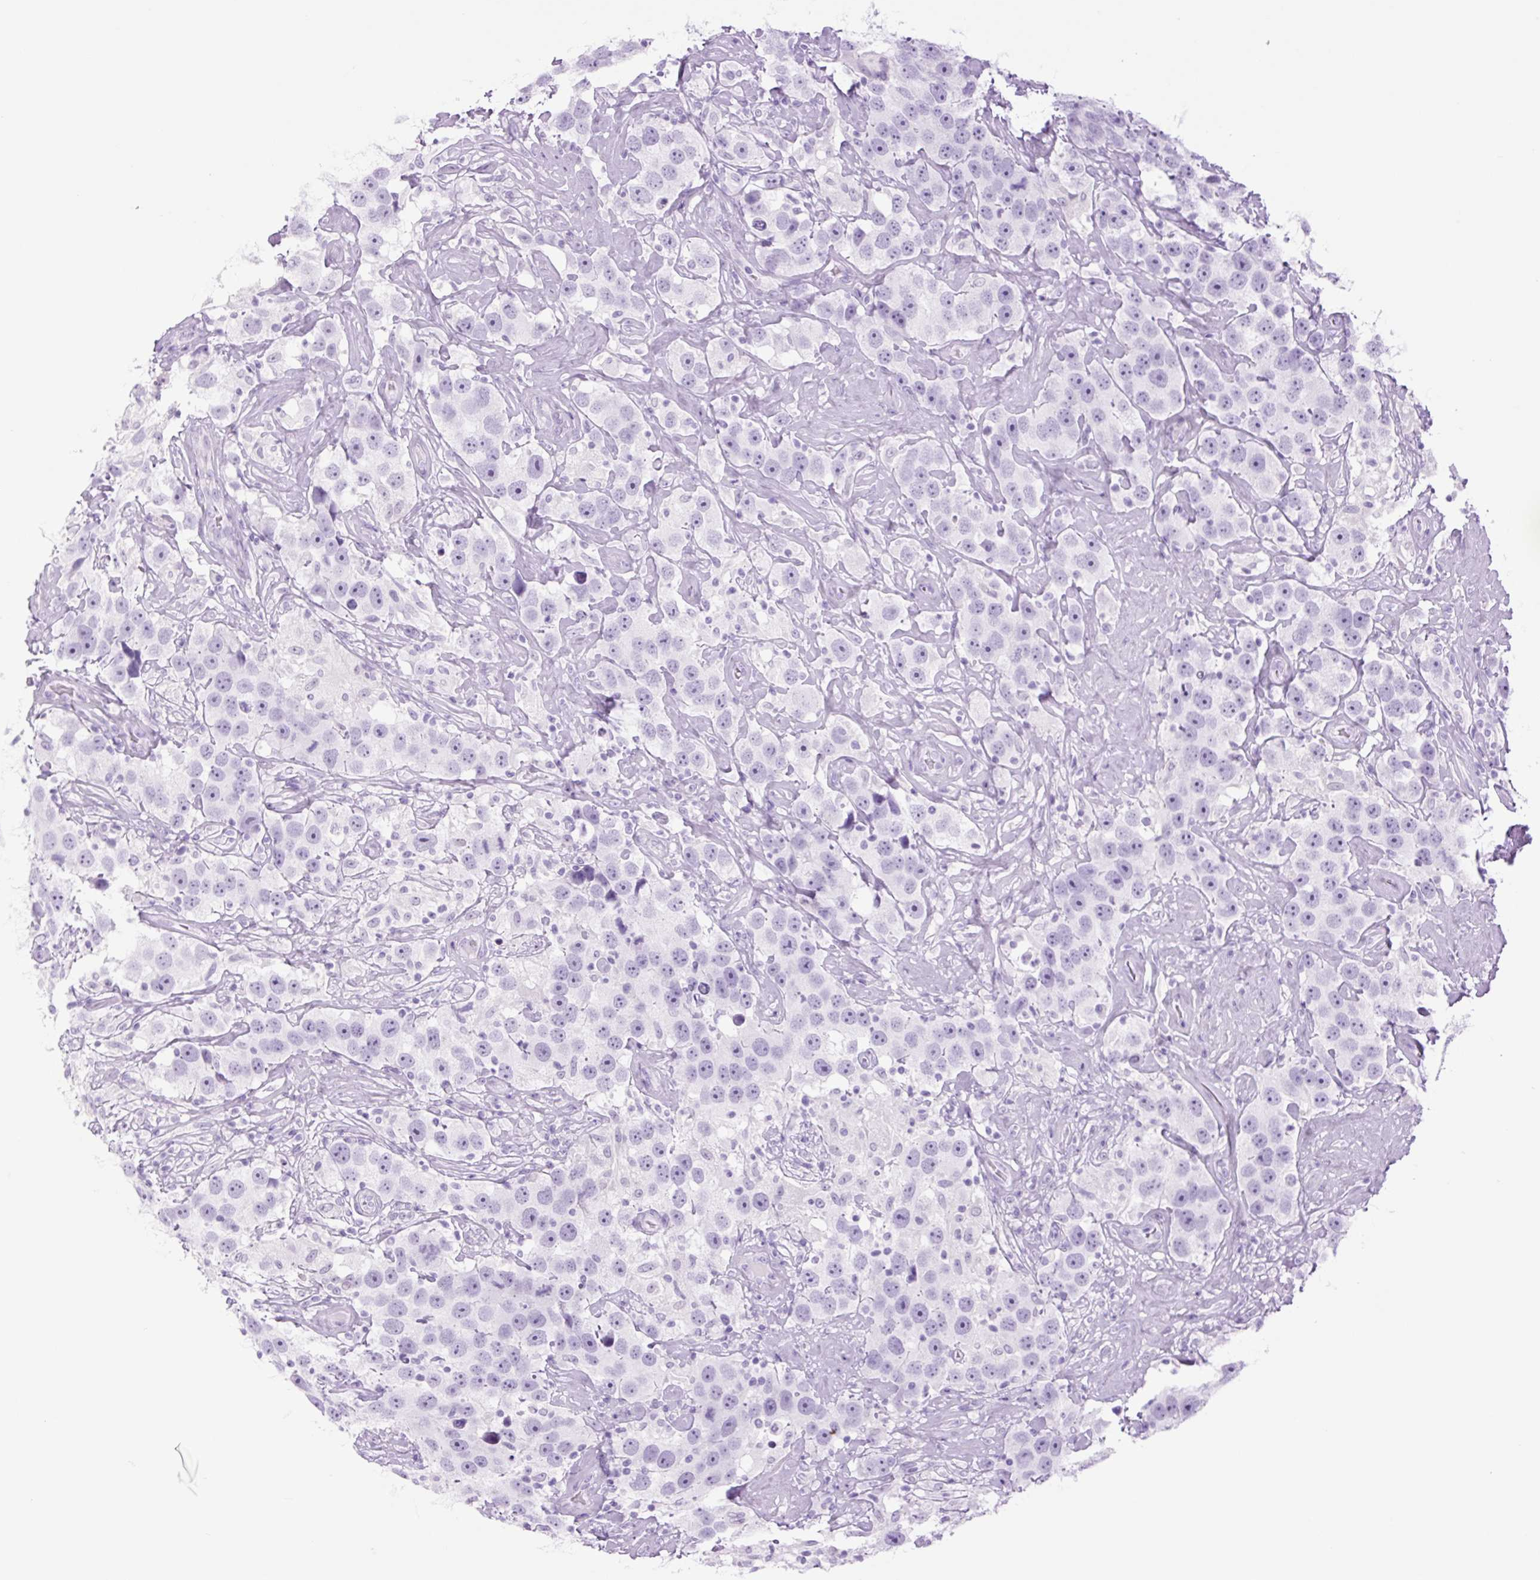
{"staining": {"intensity": "negative", "quantity": "none", "location": "none"}, "tissue": "testis cancer", "cell_type": "Tumor cells", "image_type": "cancer", "snomed": [{"axis": "morphology", "description": "Seminoma, NOS"}, {"axis": "topography", "description": "Testis"}], "caption": "This is an immunohistochemistry (IHC) photomicrograph of human testis seminoma. There is no positivity in tumor cells.", "gene": "TFF2", "patient": {"sex": "male", "age": 49}}